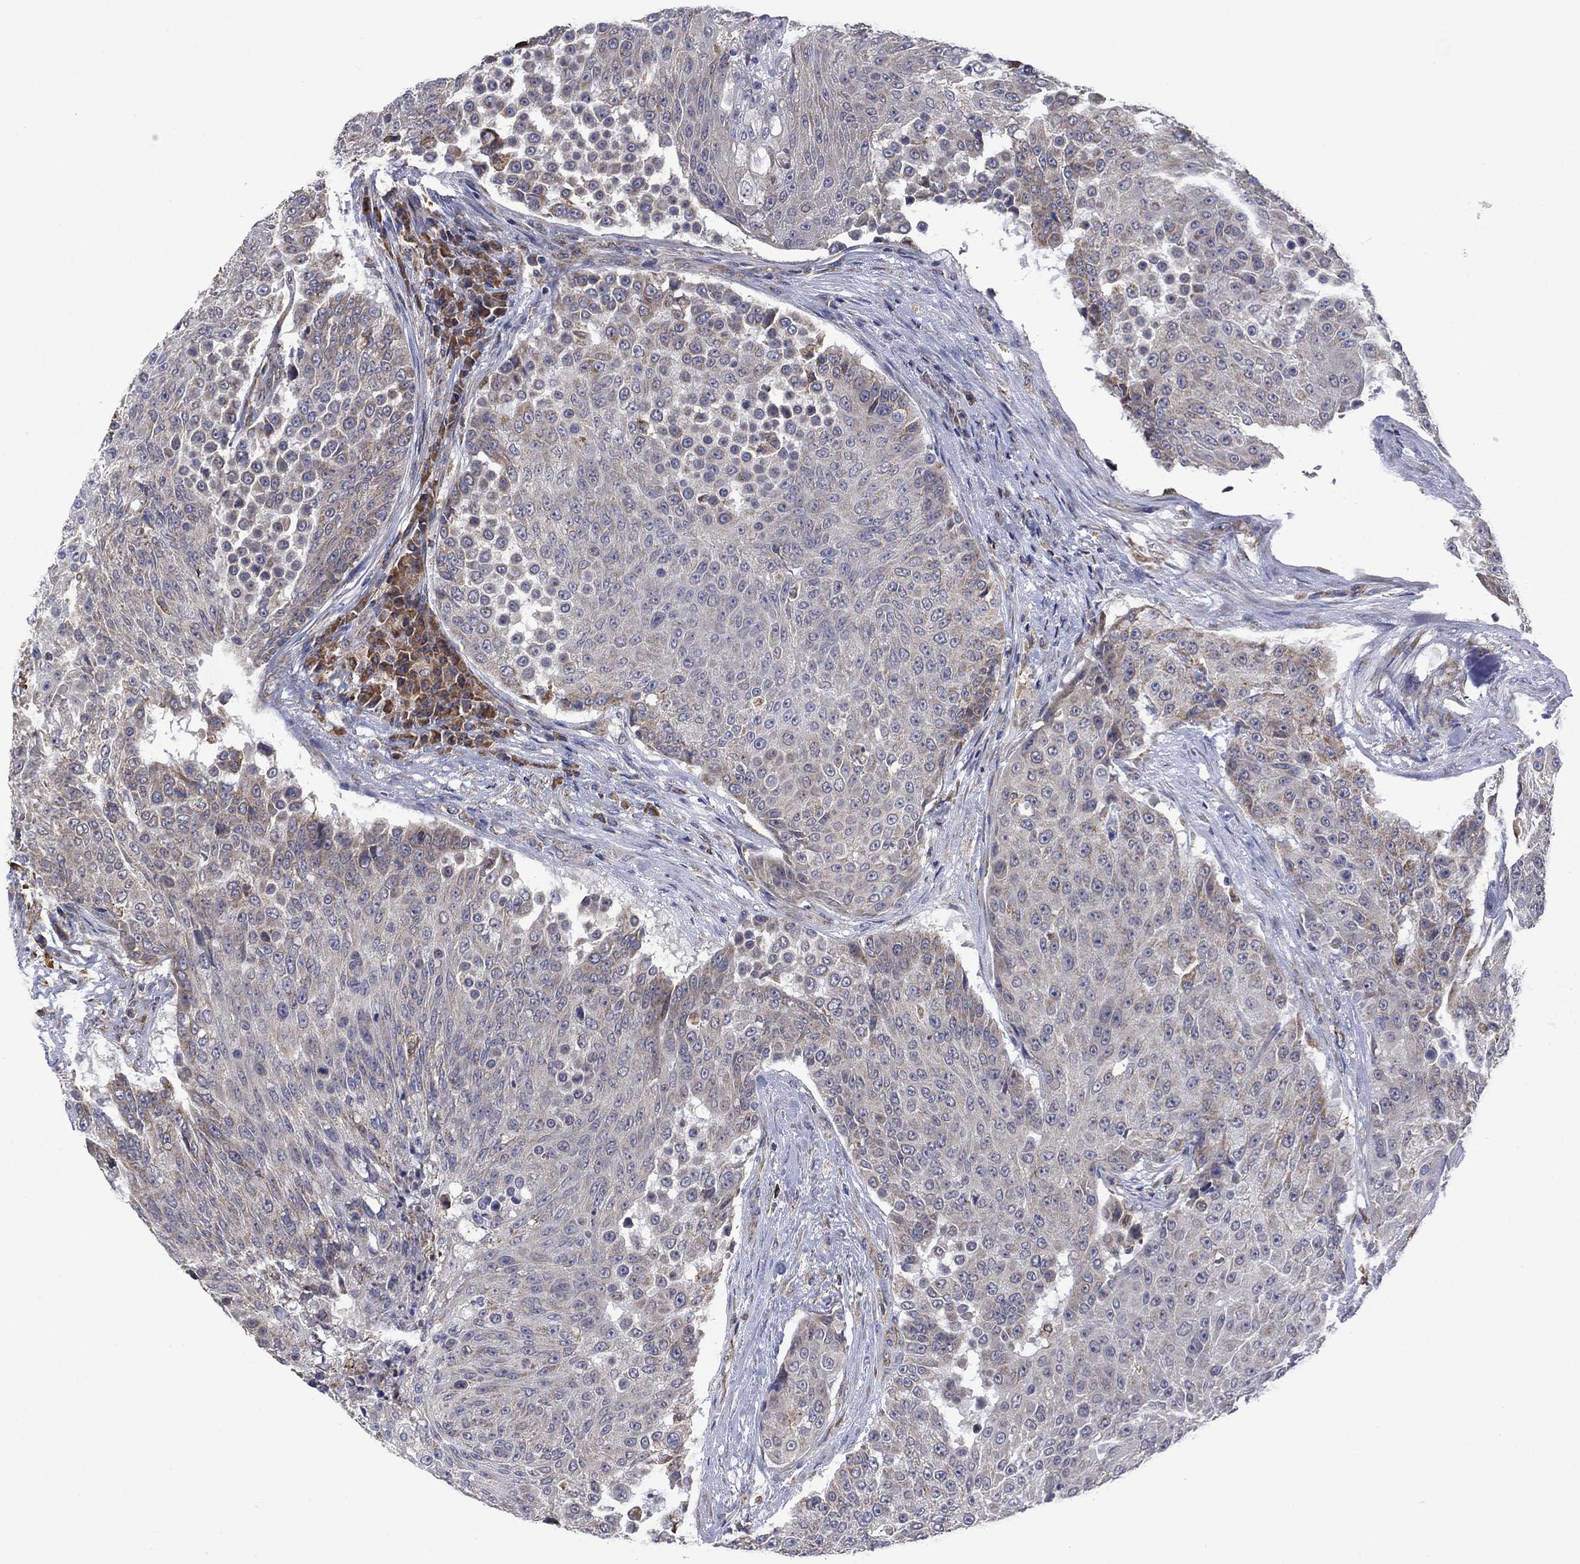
{"staining": {"intensity": "negative", "quantity": "none", "location": "none"}, "tissue": "urothelial cancer", "cell_type": "Tumor cells", "image_type": "cancer", "snomed": [{"axis": "morphology", "description": "Urothelial carcinoma, High grade"}, {"axis": "topography", "description": "Urinary bladder"}], "caption": "Immunohistochemical staining of urothelial cancer exhibits no significant positivity in tumor cells.", "gene": "FURIN", "patient": {"sex": "female", "age": 63}}